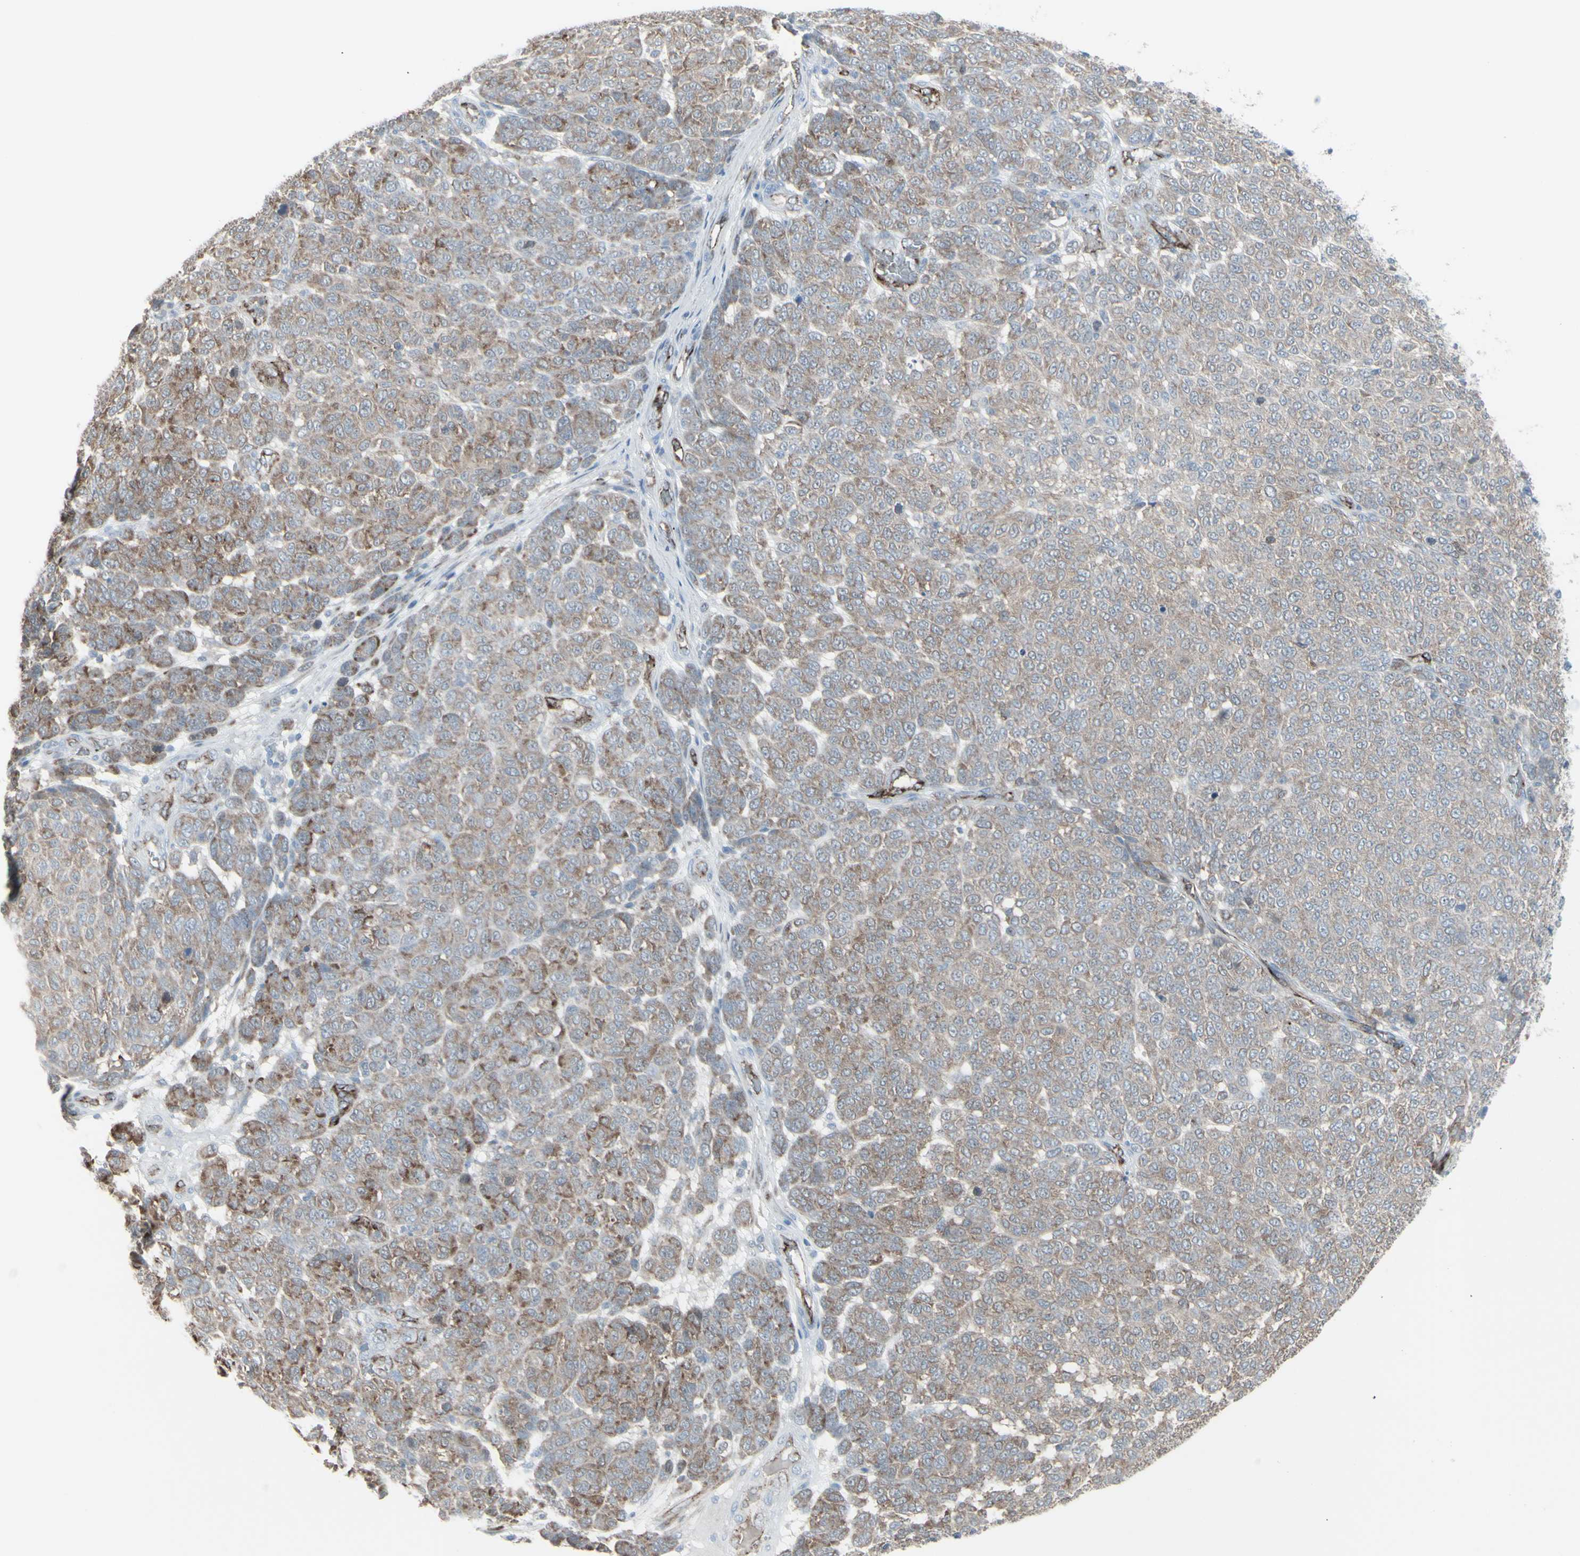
{"staining": {"intensity": "weak", "quantity": ">75%", "location": "cytoplasmic/membranous"}, "tissue": "melanoma", "cell_type": "Tumor cells", "image_type": "cancer", "snomed": [{"axis": "morphology", "description": "Malignant melanoma, NOS"}, {"axis": "topography", "description": "Skin"}], "caption": "IHC image of neoplastic tissue: melanoma stained using immunohistochemistry demonstrates low levels of weak protein expression localized specifically in the cytoplasmic/membranous of tumor cells, appearing as a cytoplasmic/membranous brown color.", "gene": "GJA1", "patient": {"sex": "male", "age": 59}}